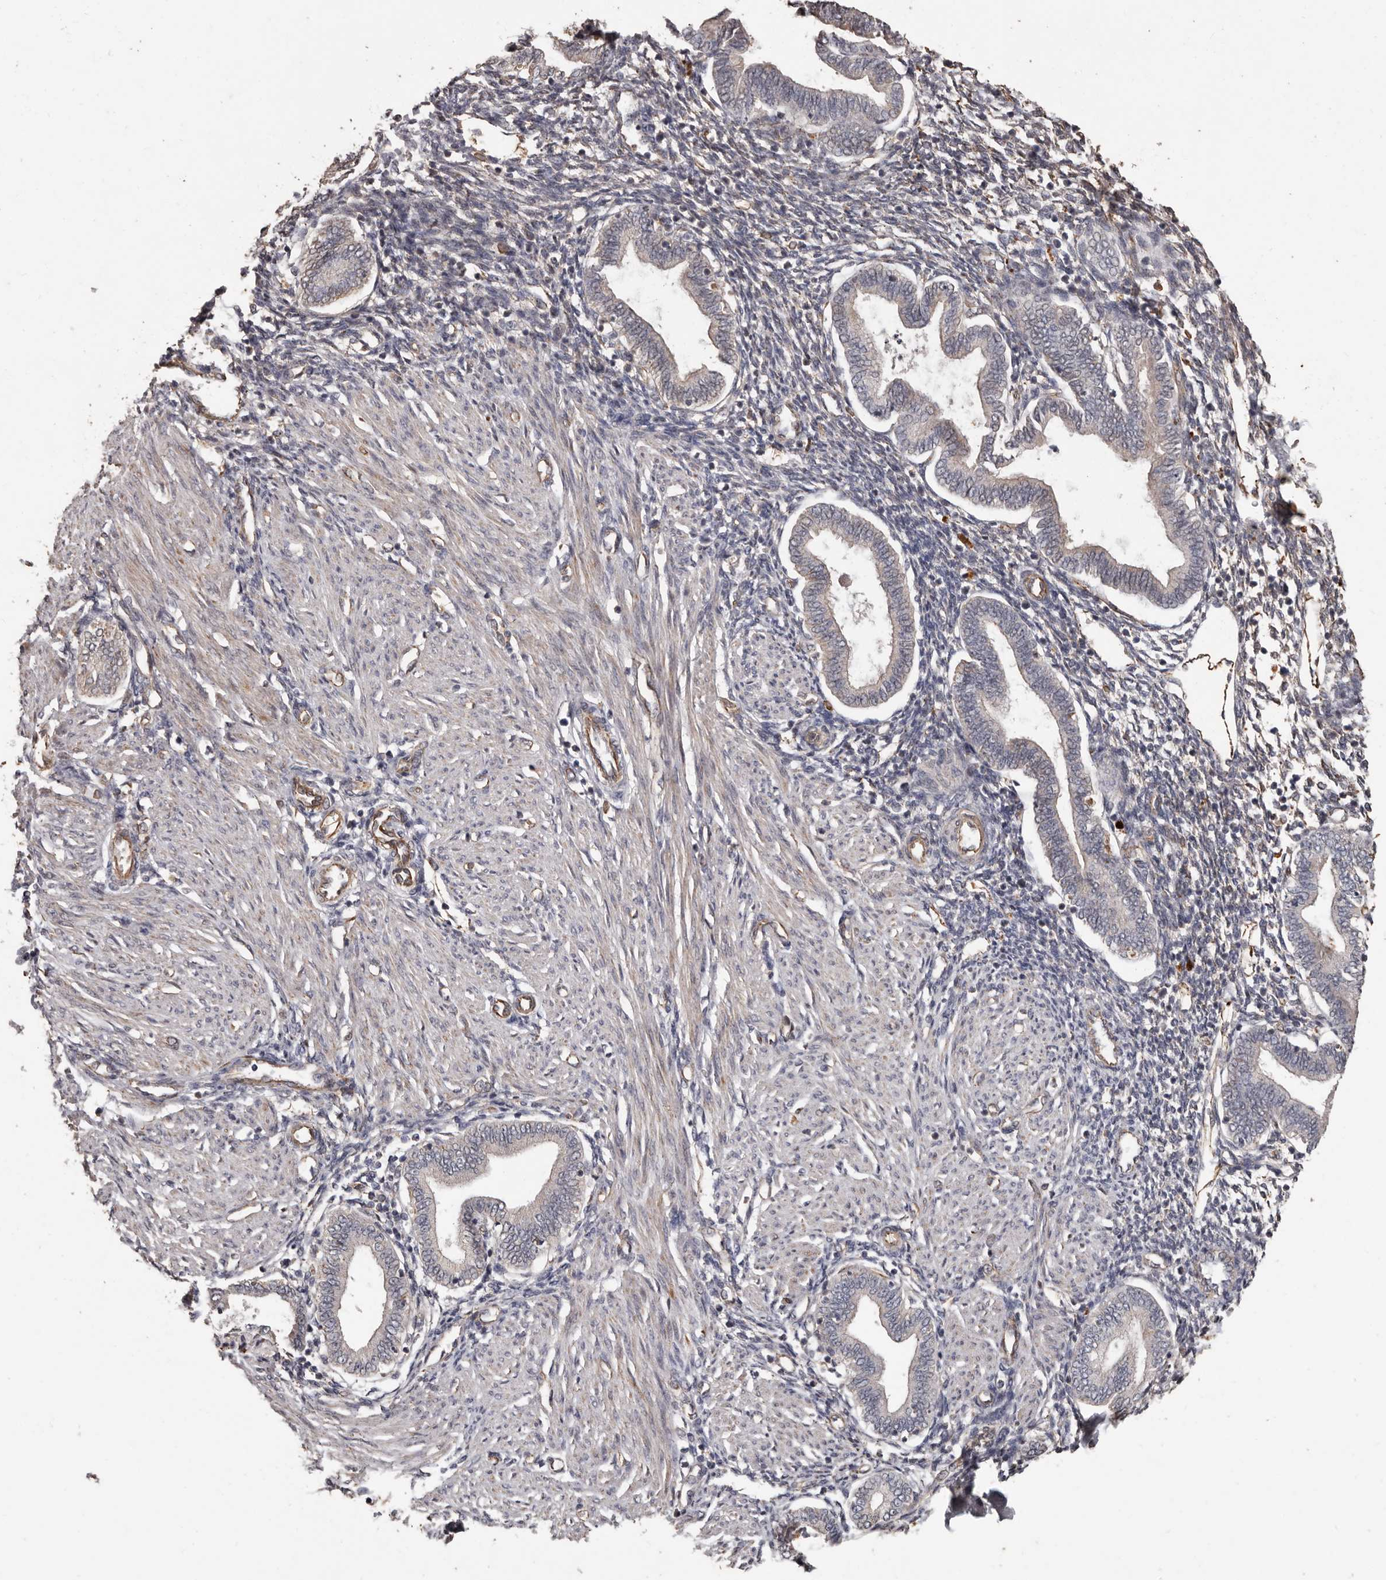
{"staining": {"intensity": "moderate", "quantity": "25%-75%", "location": "cytoplasmic/membranous"}, "tissue": "endometrium", "cell_type": "Cells in endometrial stroma", "image_type": "normal", "snomed": [{"axis": "morphology", "description": "Normal tissue, NOS"}, {"axis": "topography", "description": "Endometrium"}], "caption": "Protein staining of unremarkable endometrium demonstrates moderate cytoplasmic/membranous expression in about 25%-75% of cells in endometrial stroma. Nuclei are stained in blue.", "gene": "BRAT1", "patient": {"sex": "female", "age": 53}}